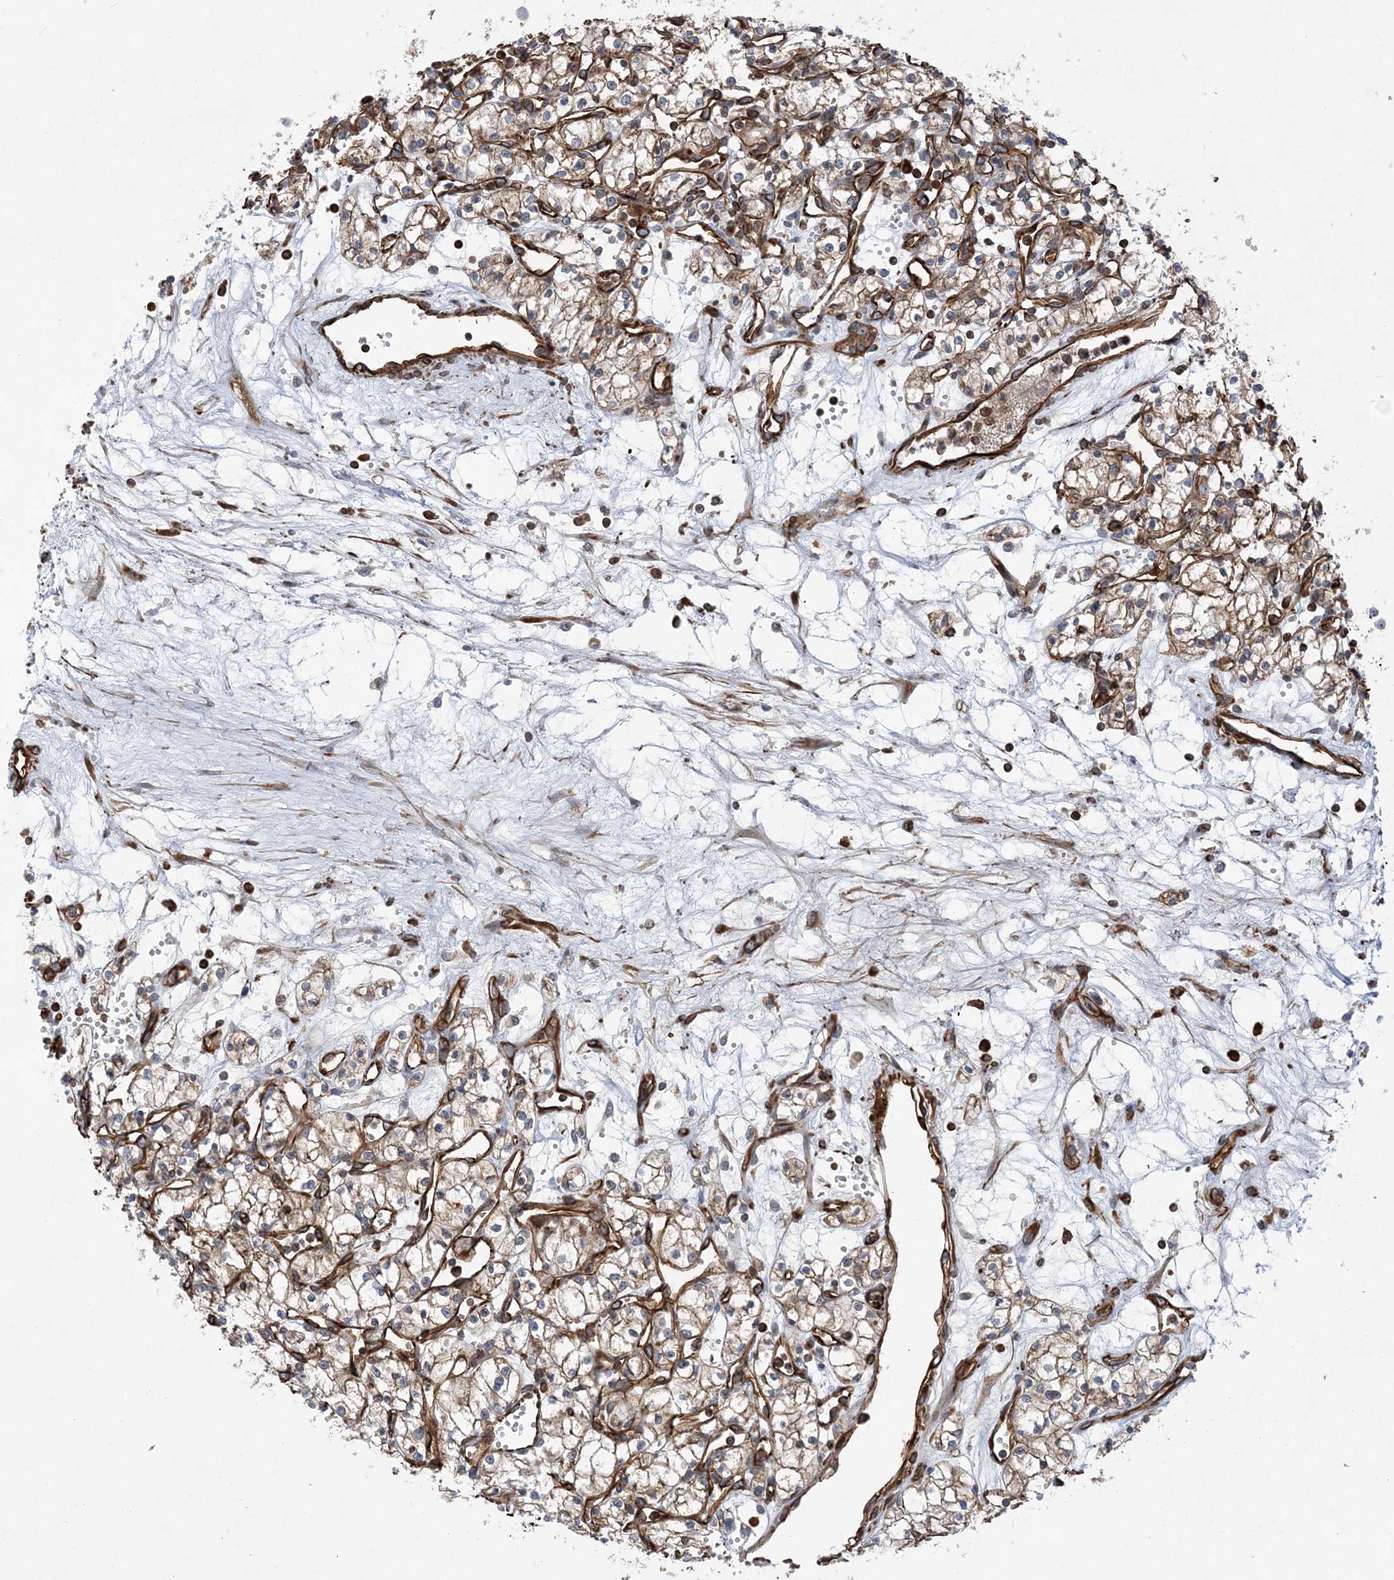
{"staining": {"intensity": "moderate", "quantity": ">75%", "location": "cytoplasmic/membranous"}, "tissue": "renal cancer", "cell_type": "Tumor cells", "image_type": "cancer", "snomed": [{"axis": "morphology", "description": "Adenocarcinoma, NOS"}, {"axis": "topography", "description": "Kidney"}], "caption": "IHC micrograph of human renal adenocarcinoma stained for a protein (brown), which demonstrates medium levels of moderate cytoplasmic/membranous staining in approximately >75% of tumor cells.", "gene": "FAM114A2", "patient": {"sex": "male", "age": 59}}